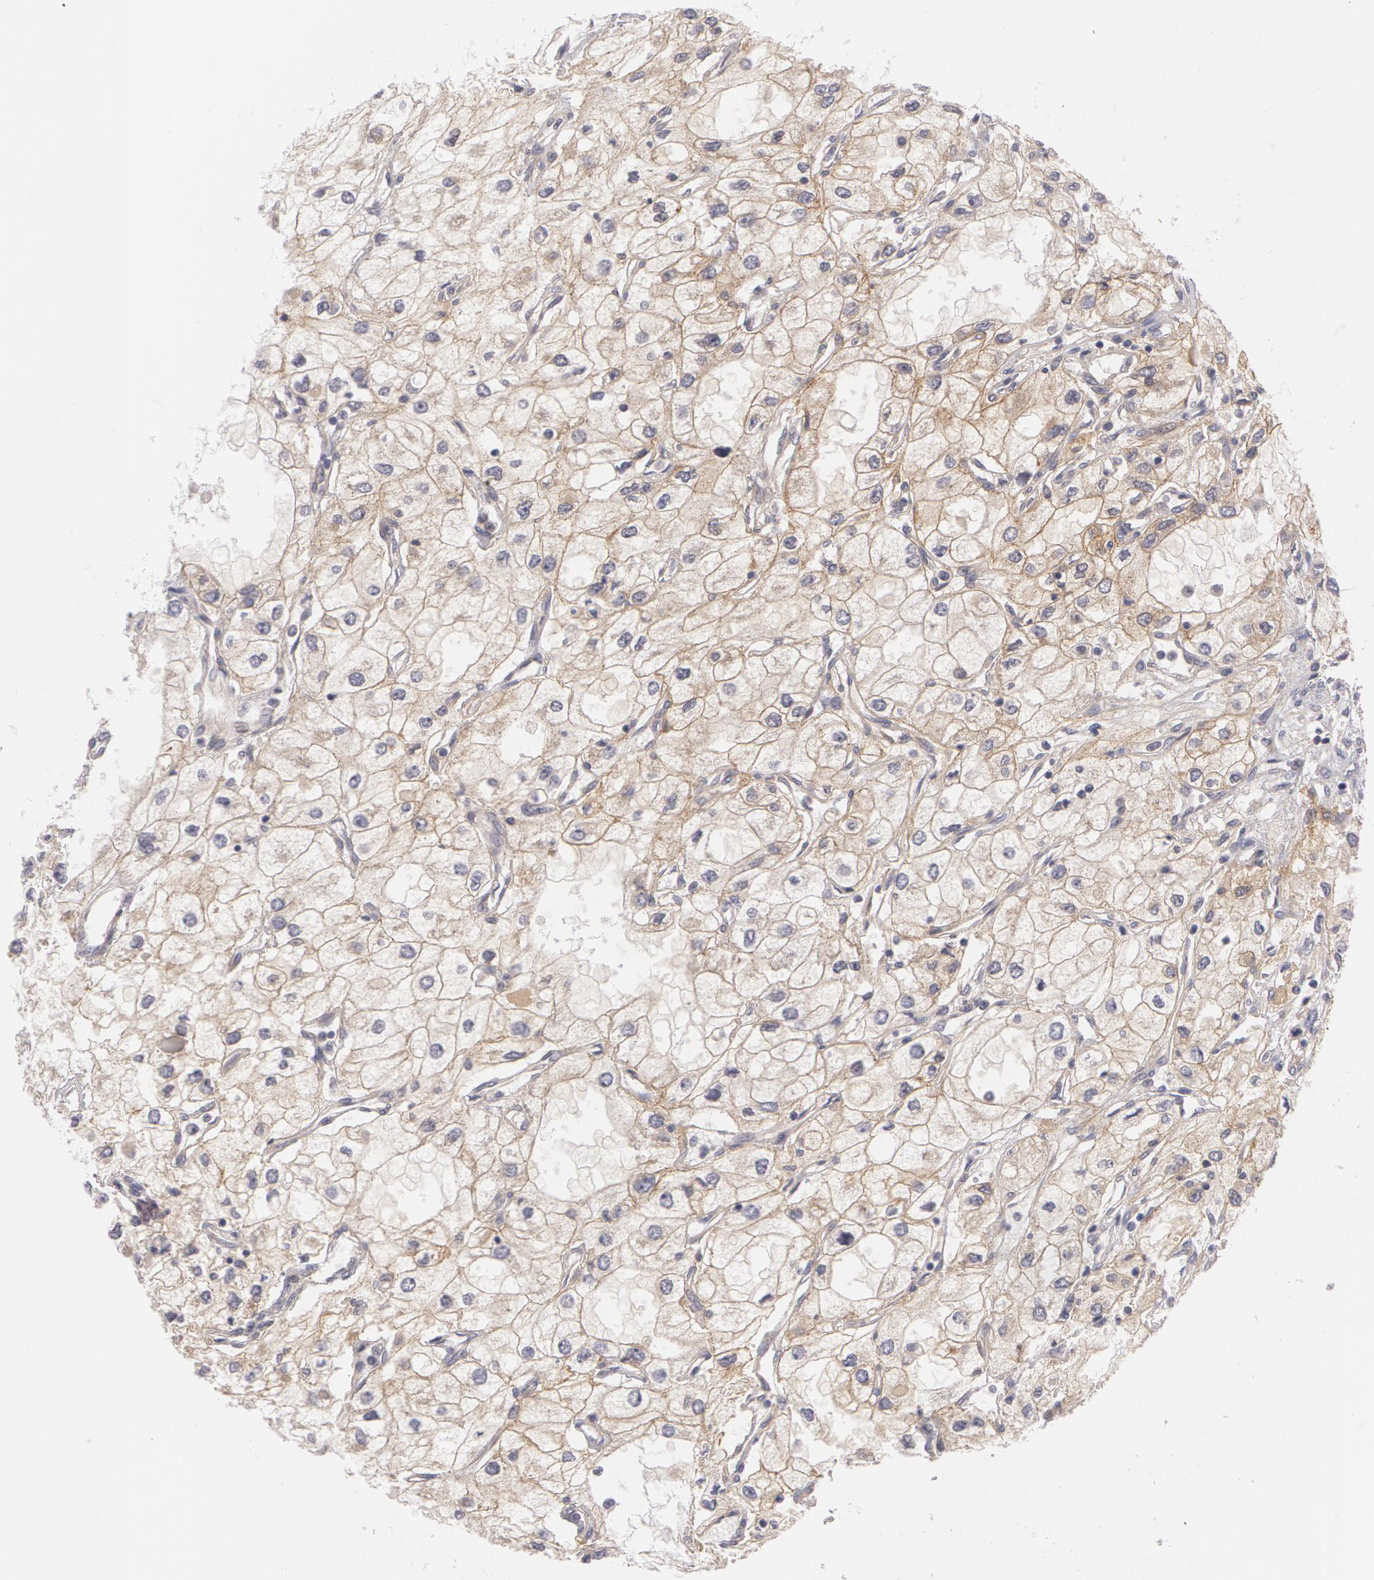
{"staining": {"intensity": "weak", "quantity": "25%-75%", "location": "cytoplasmic/membranous"}, "tissue": "renal cancer", "cell_type": "Tumor cells", "image_type": "cancer", "snomed": [{"axis": "morphology", "description": "Adenocarcinoma, NOS"}, {"axis": "topography", "description": "Kidney"}], "caption": "Immunohistochemistry (IHC) (DAB) staining of renal adenocarcinoma displays weak cytoplasmic/membranous protein positivity in approximately 25%-75% of tumor cells. (Brightfield microscopy of DAB IHC at high magnification).", "gene": "CASK", "patient": {"sex": "male", "age": 57}}